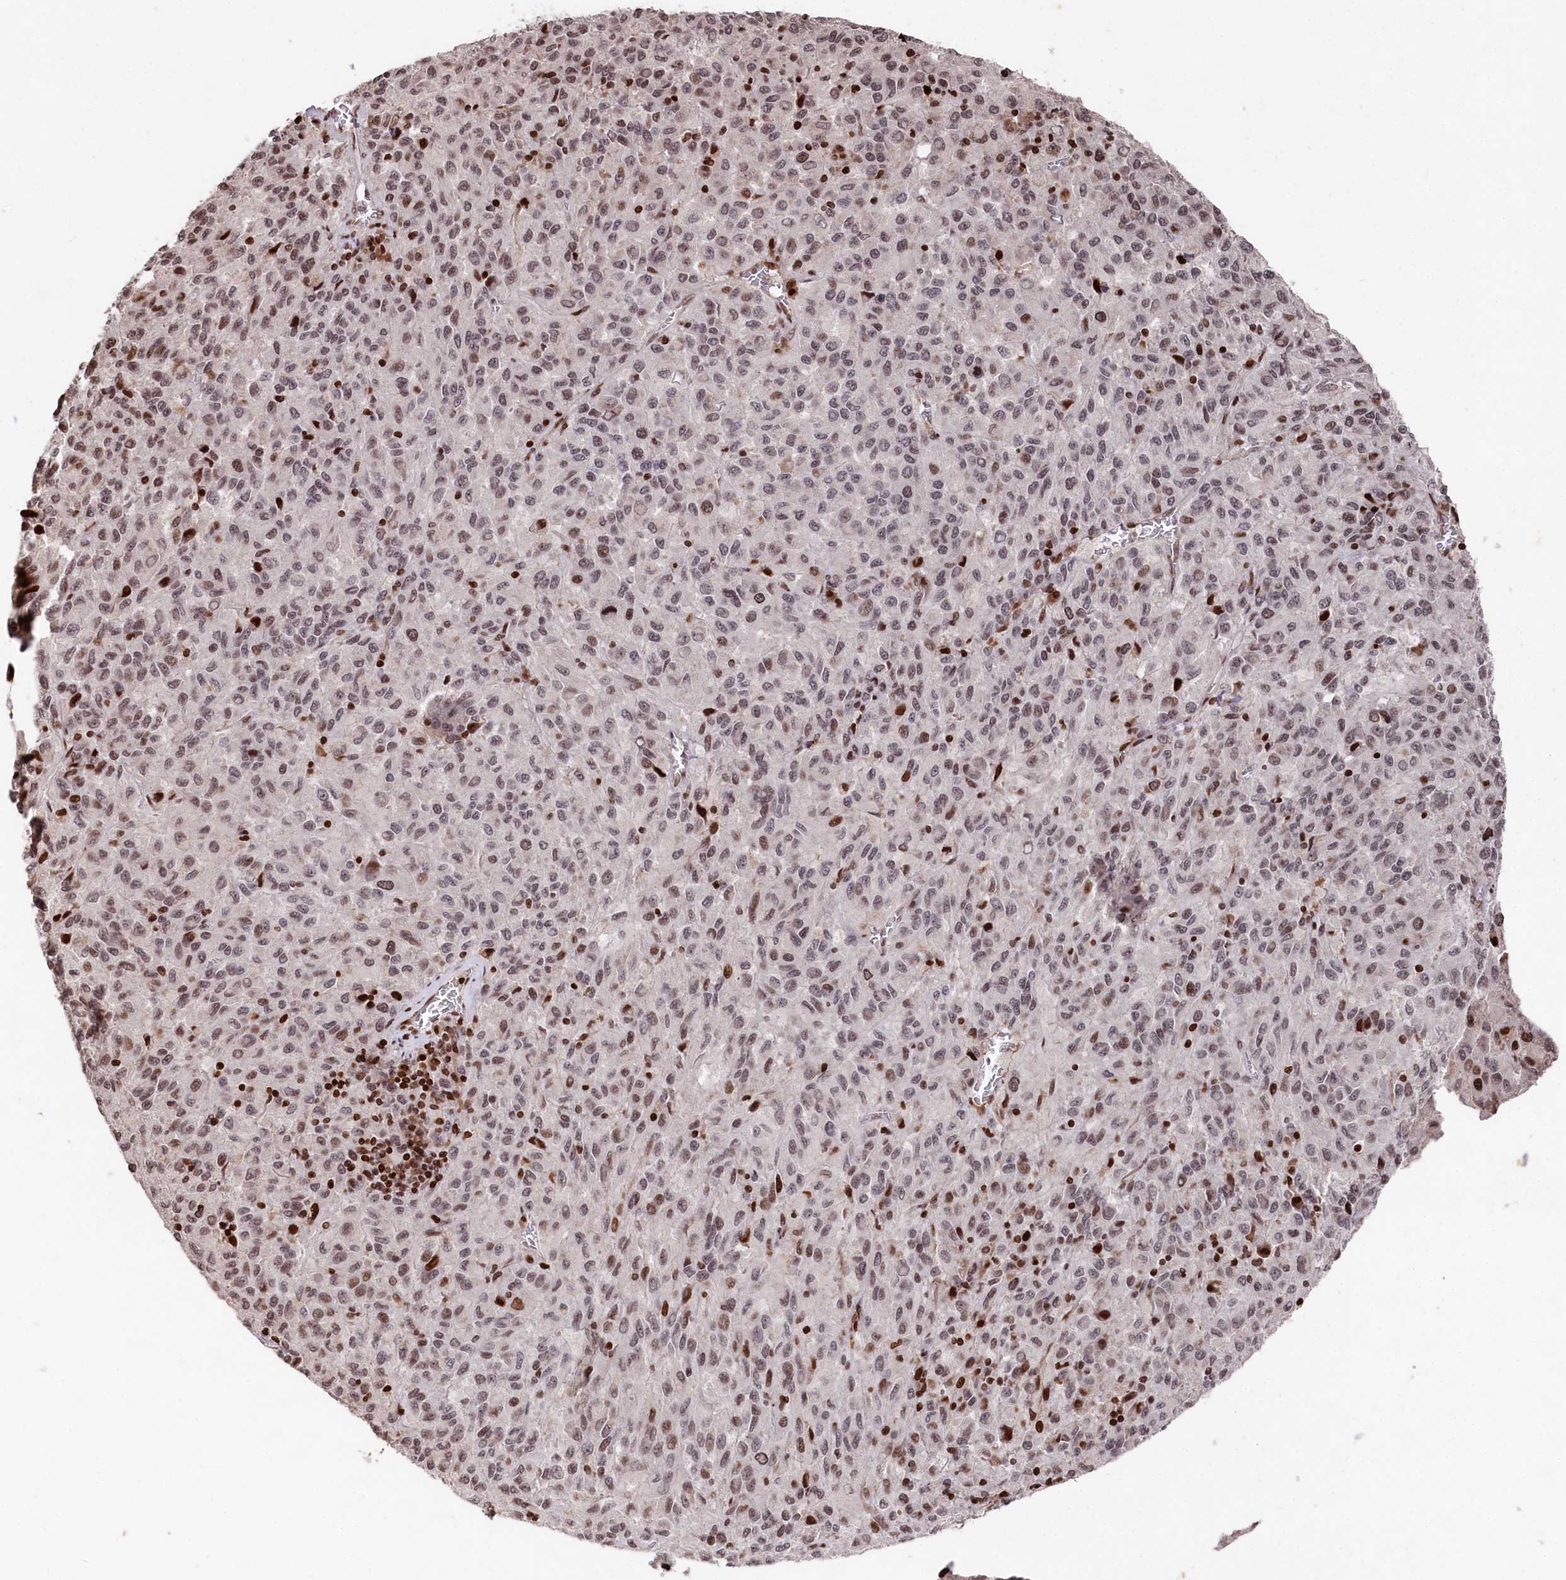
{"staining": {"intensity": "strong", "quantity": "<25%", "location": "nuclear"}, "tissue": "melanoma", "cell_type": "Tumor cells", "image_type": "cancer", "snomed": [{"axis": "morphology", "description": "Malignant melanoma, Metastatic site"}, {"axis": "topography", "description": "Lung"}], "caption": "Immunohistochemical staining of melanoma shows strong nuclear protein staining in approximately <25% of tumor cells.", "gene": "MCF2L2", "patient": {"sex": "male", "age": 64}}